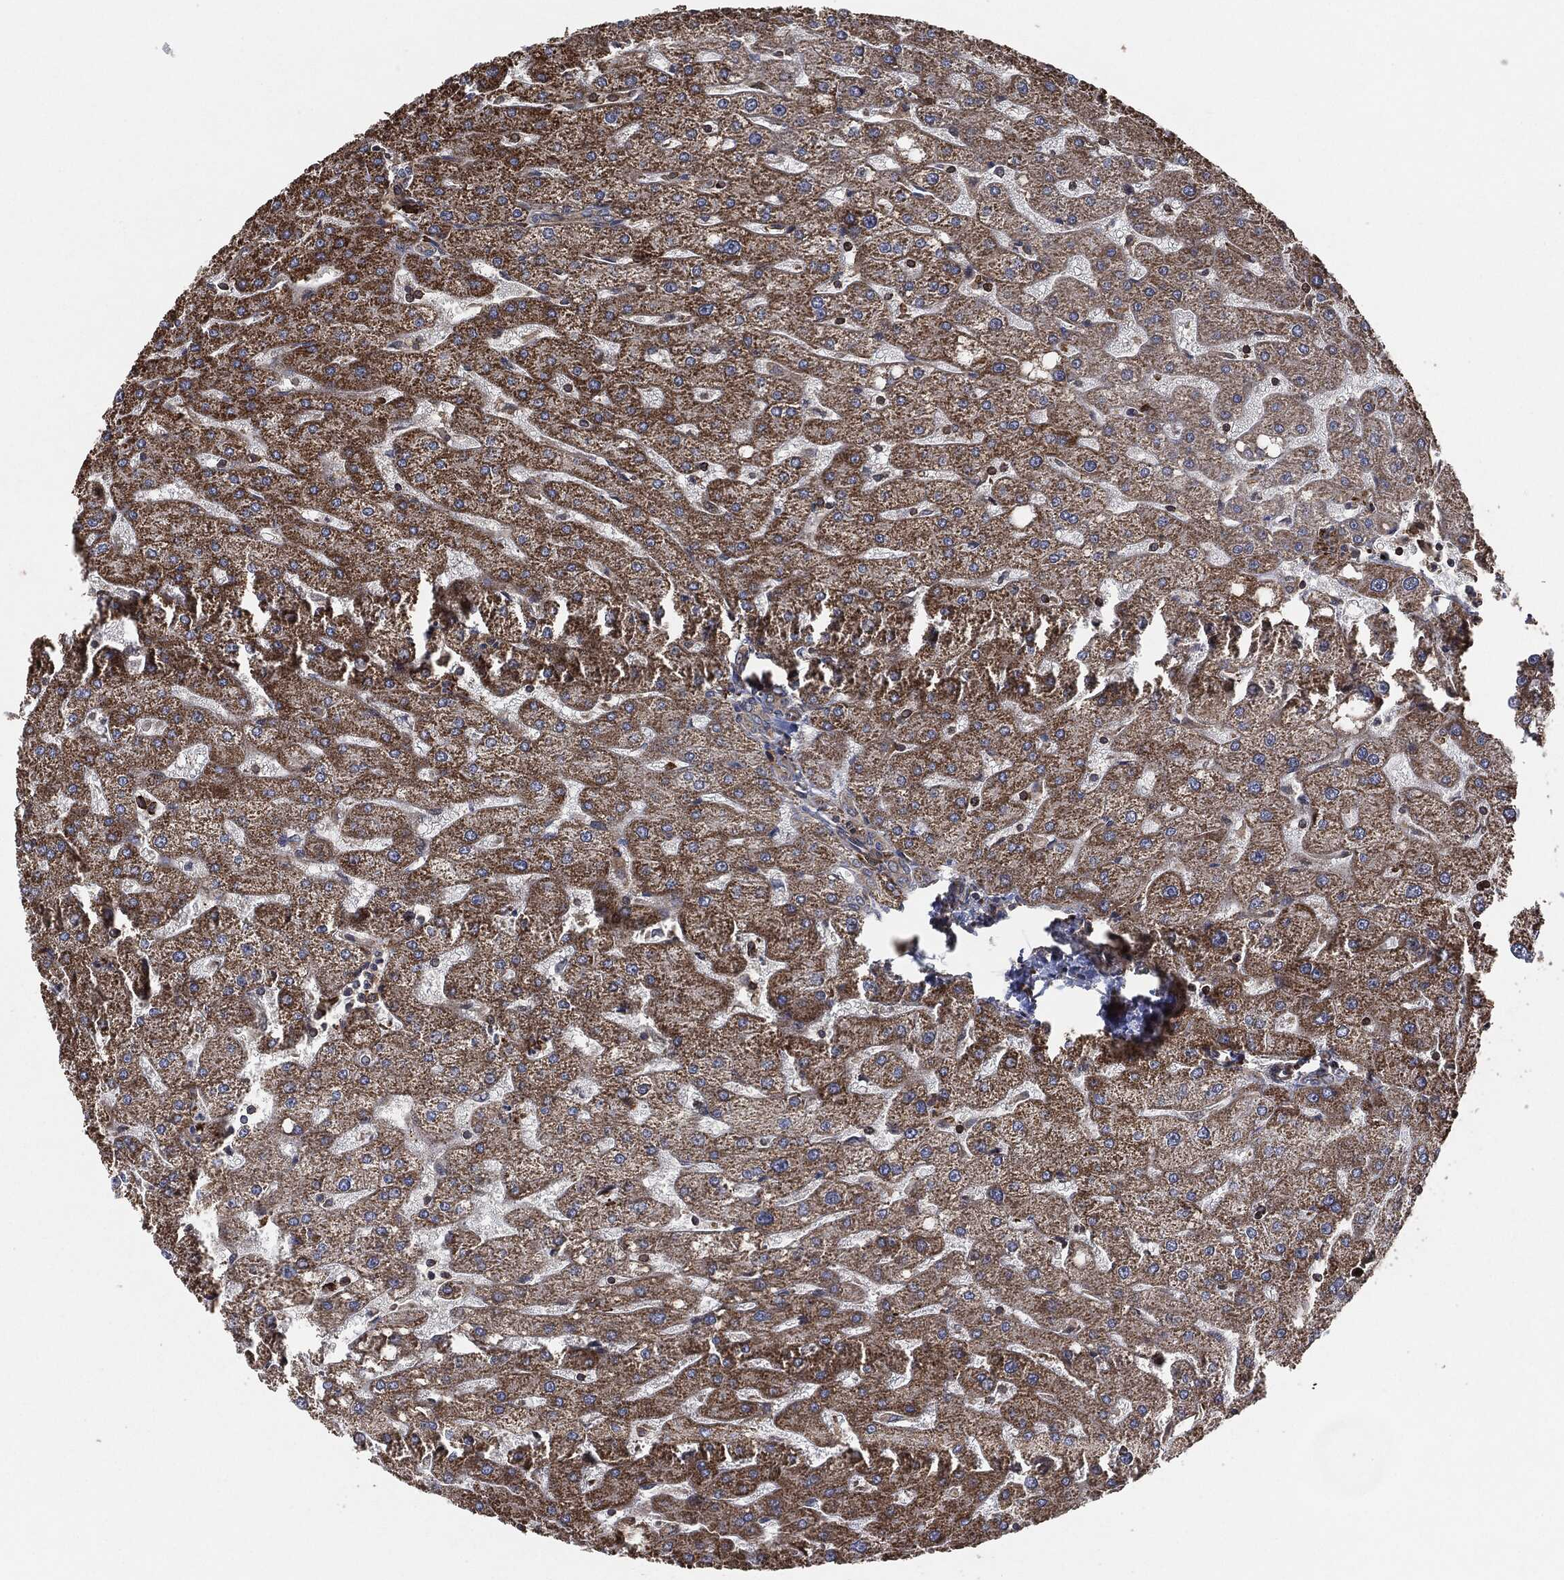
{"staining": {"intensity": "negative", "quantity": "none", "location": "none"}, "tissue": "liver", "cell_type": "Cholangiocytes", "image_type": "normal", "snomed": [{"axis": "morphology", "description": "Normal tissue, NOS"}, {"axis": "topography", "description": "Liver"}], "caption": "Benign liver was stained to show a protein in brown. There is no significant positivity in cholangiocytes.", "gene": "TPT1", "patient": {"sex": "male", "age": 67}}